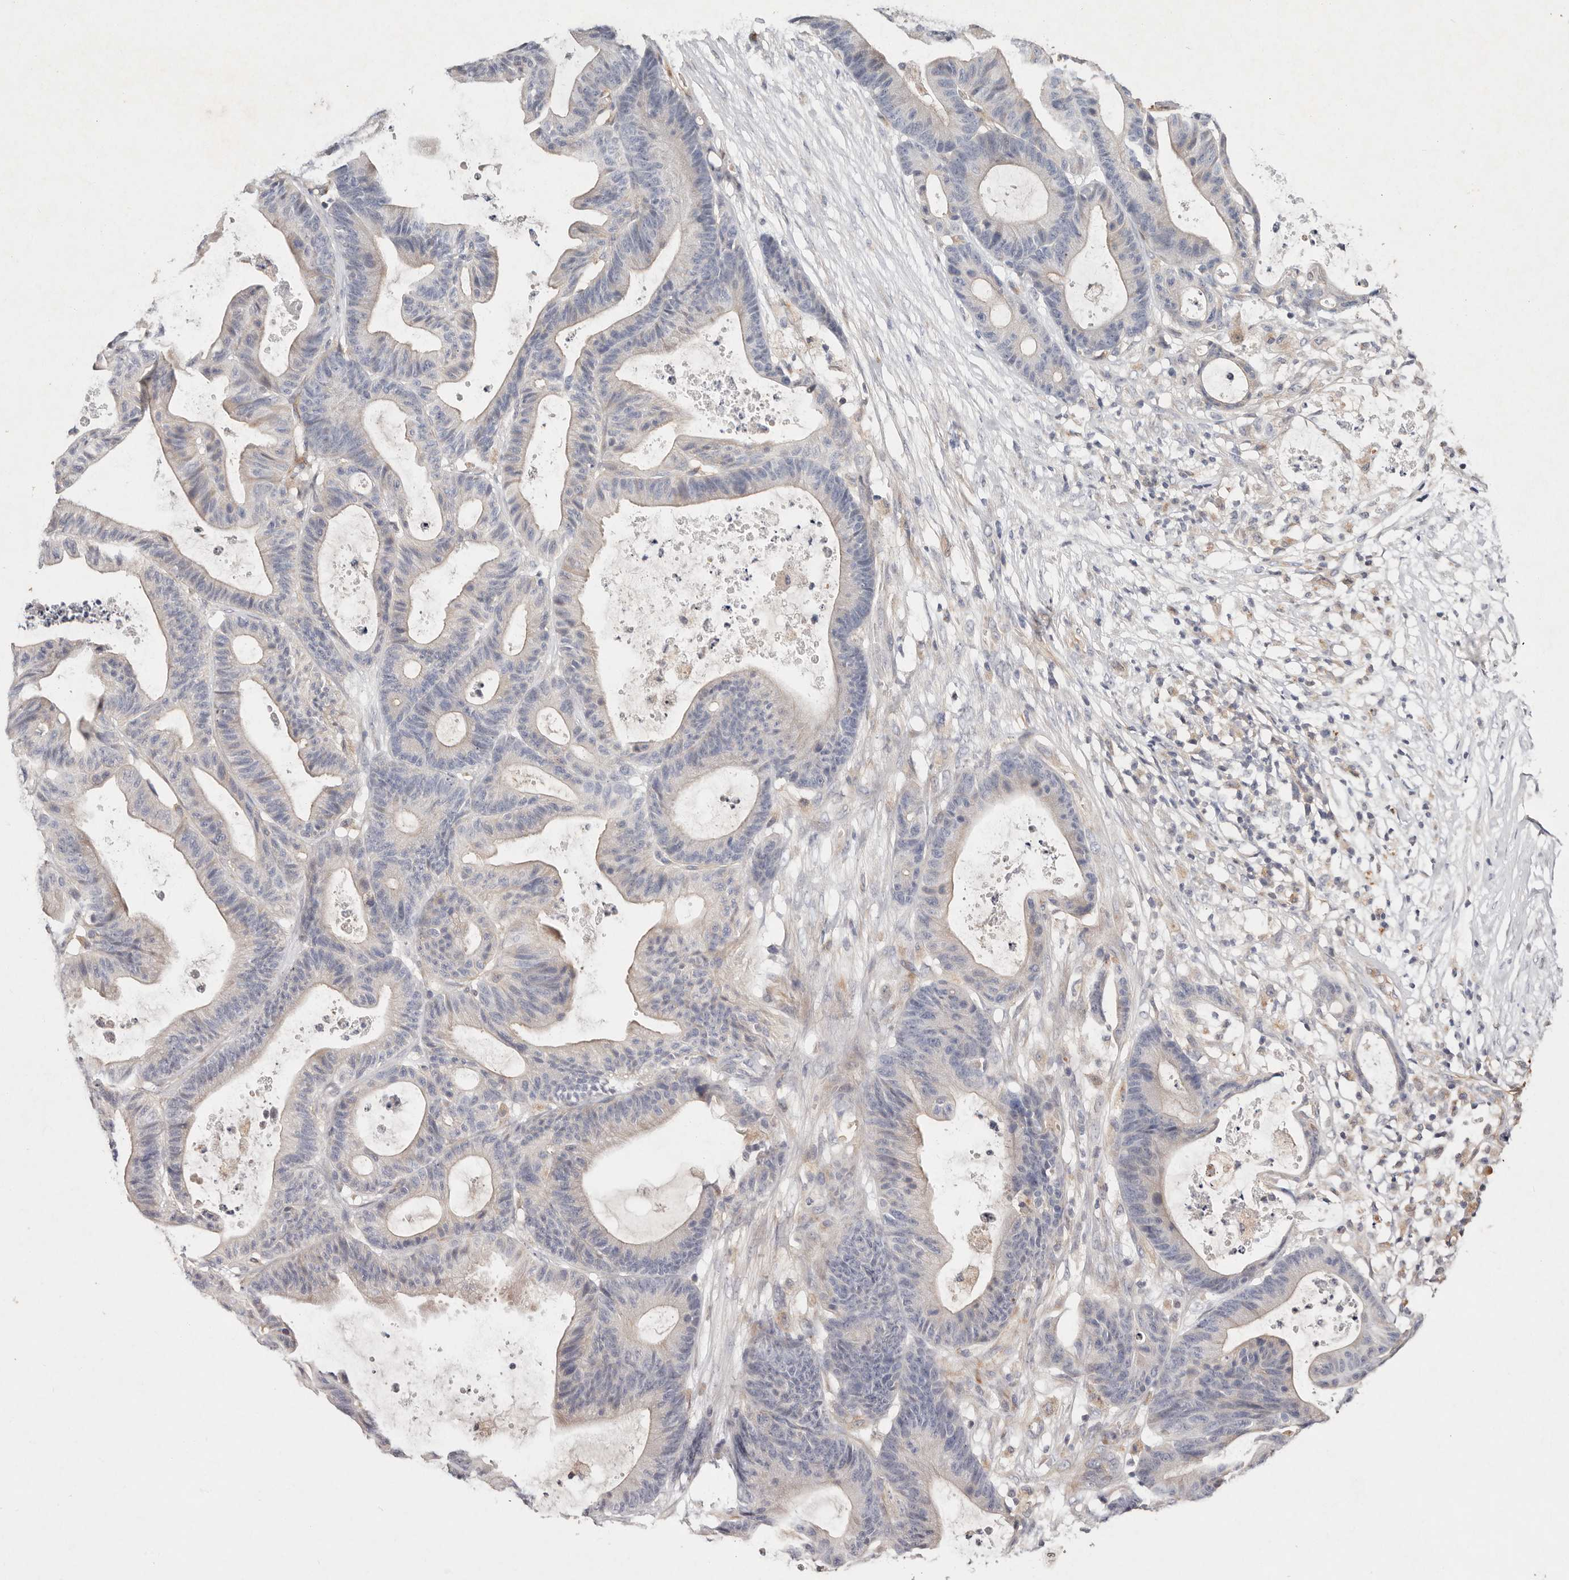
{"staining": {"intensity": "negative", "quantity": "none", "location": "none"}, "tissue": "colorectal cancer", "cell_type": "Tumor cells", "image_type": "cancer", "snomed": [{"axis": "morphology", "description": "Adenocarcinoma, NOS"}, {"axis": "topography", "description": "Colon"}], "caption": "An IHC image of adenocarcinoma (colorectal) is shown. There is no staining in tumor cells of adenocarcinoma (colorectal).", "gene": "THBS3", "patient": {"sex": "female", "age": 84}}